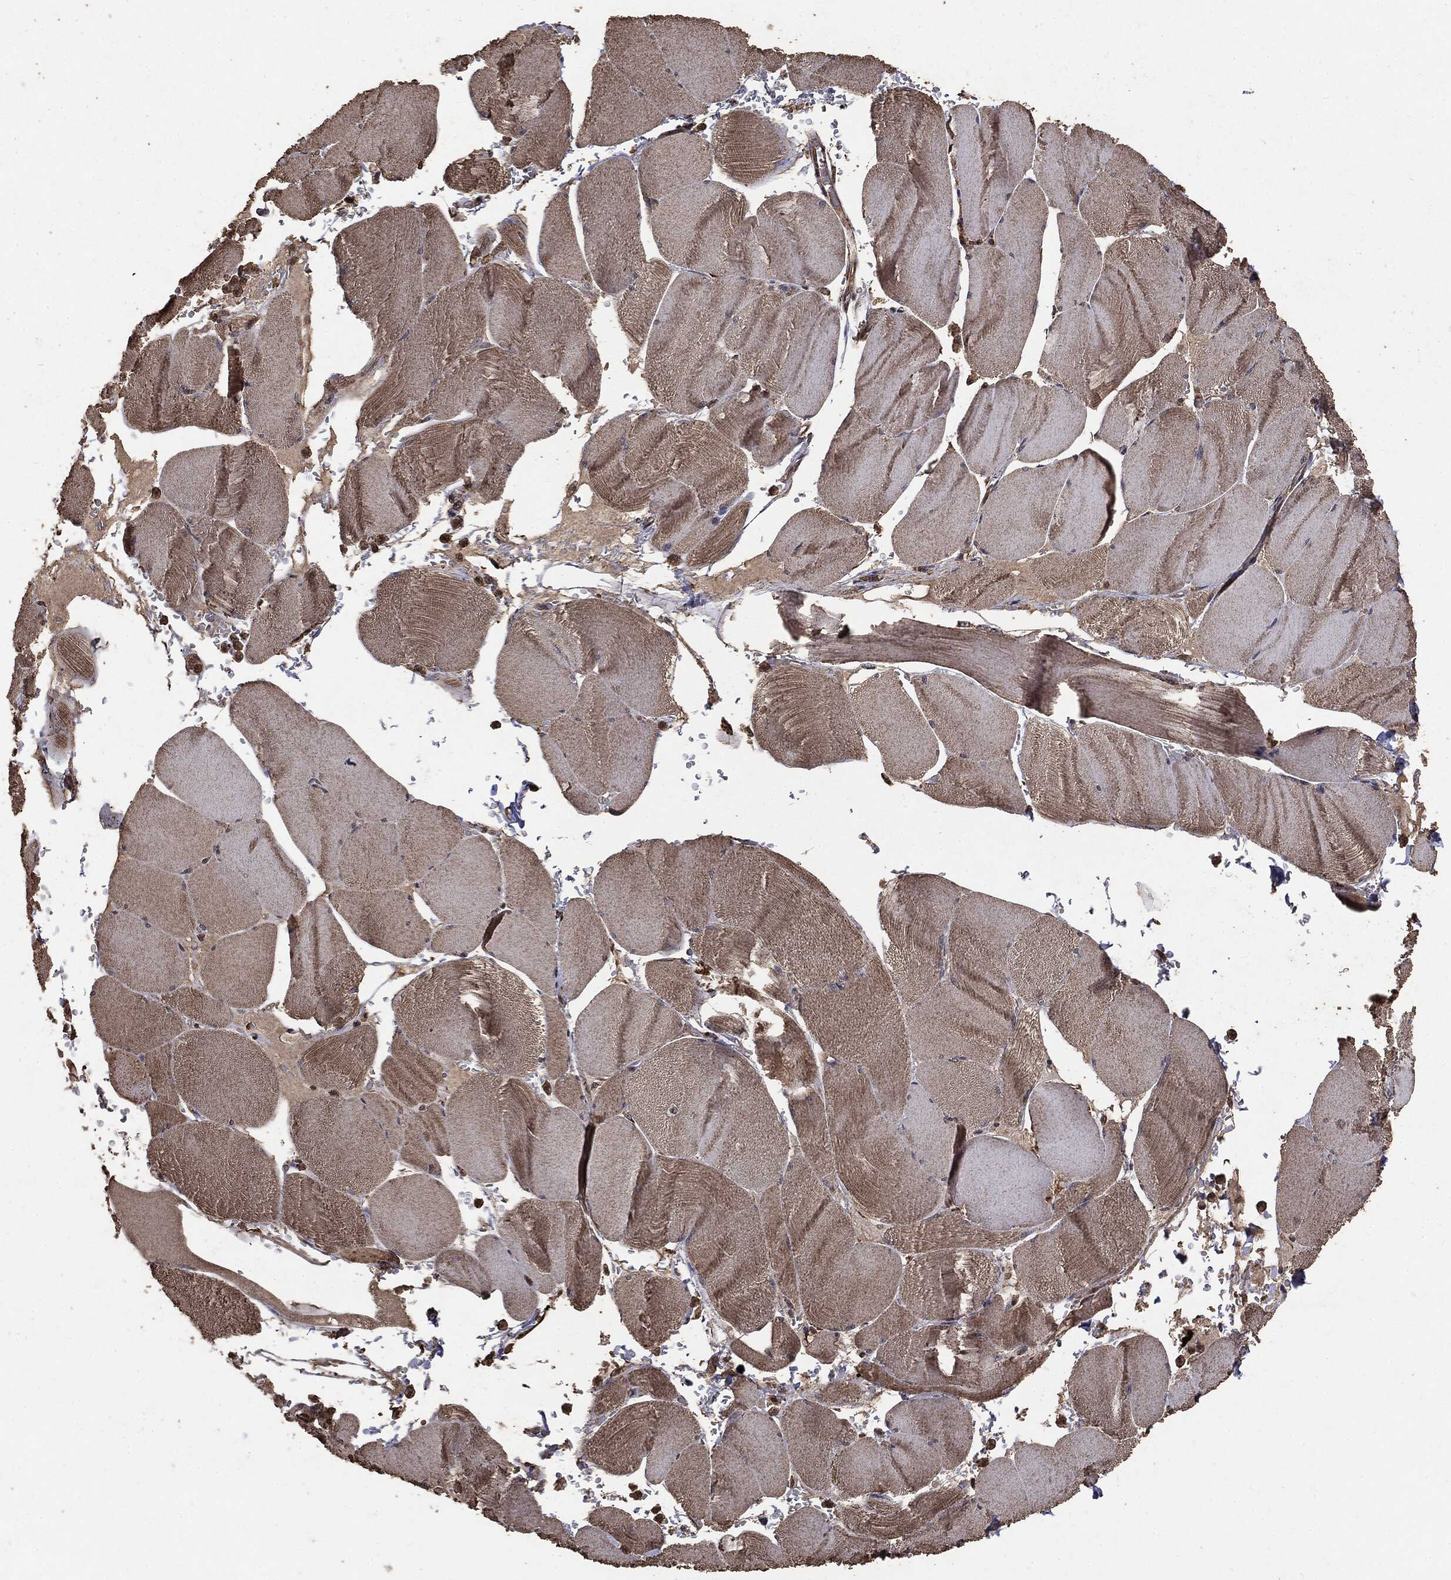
{"staining": {"intensity": "weak", "quantity": ">75%", "location": "cytoplasmic/membranous"}, "tissue": "skeletal muscle", "cell_type": "Myocytes", "image_type": "normal", "snomed": [{"axis": "morphology", "description": "Normal tissue, NOS"}, {"axis": "topography", "description": "Skeletal muscle"}], "caption": "IHC (DAB) staining of benign human skeletal muscle shows weak cytoplasmic/membranous protein expression in about >75% of myocytes.", "gene": "MTOR", "patient": {"sex": "male", "age": 56}}